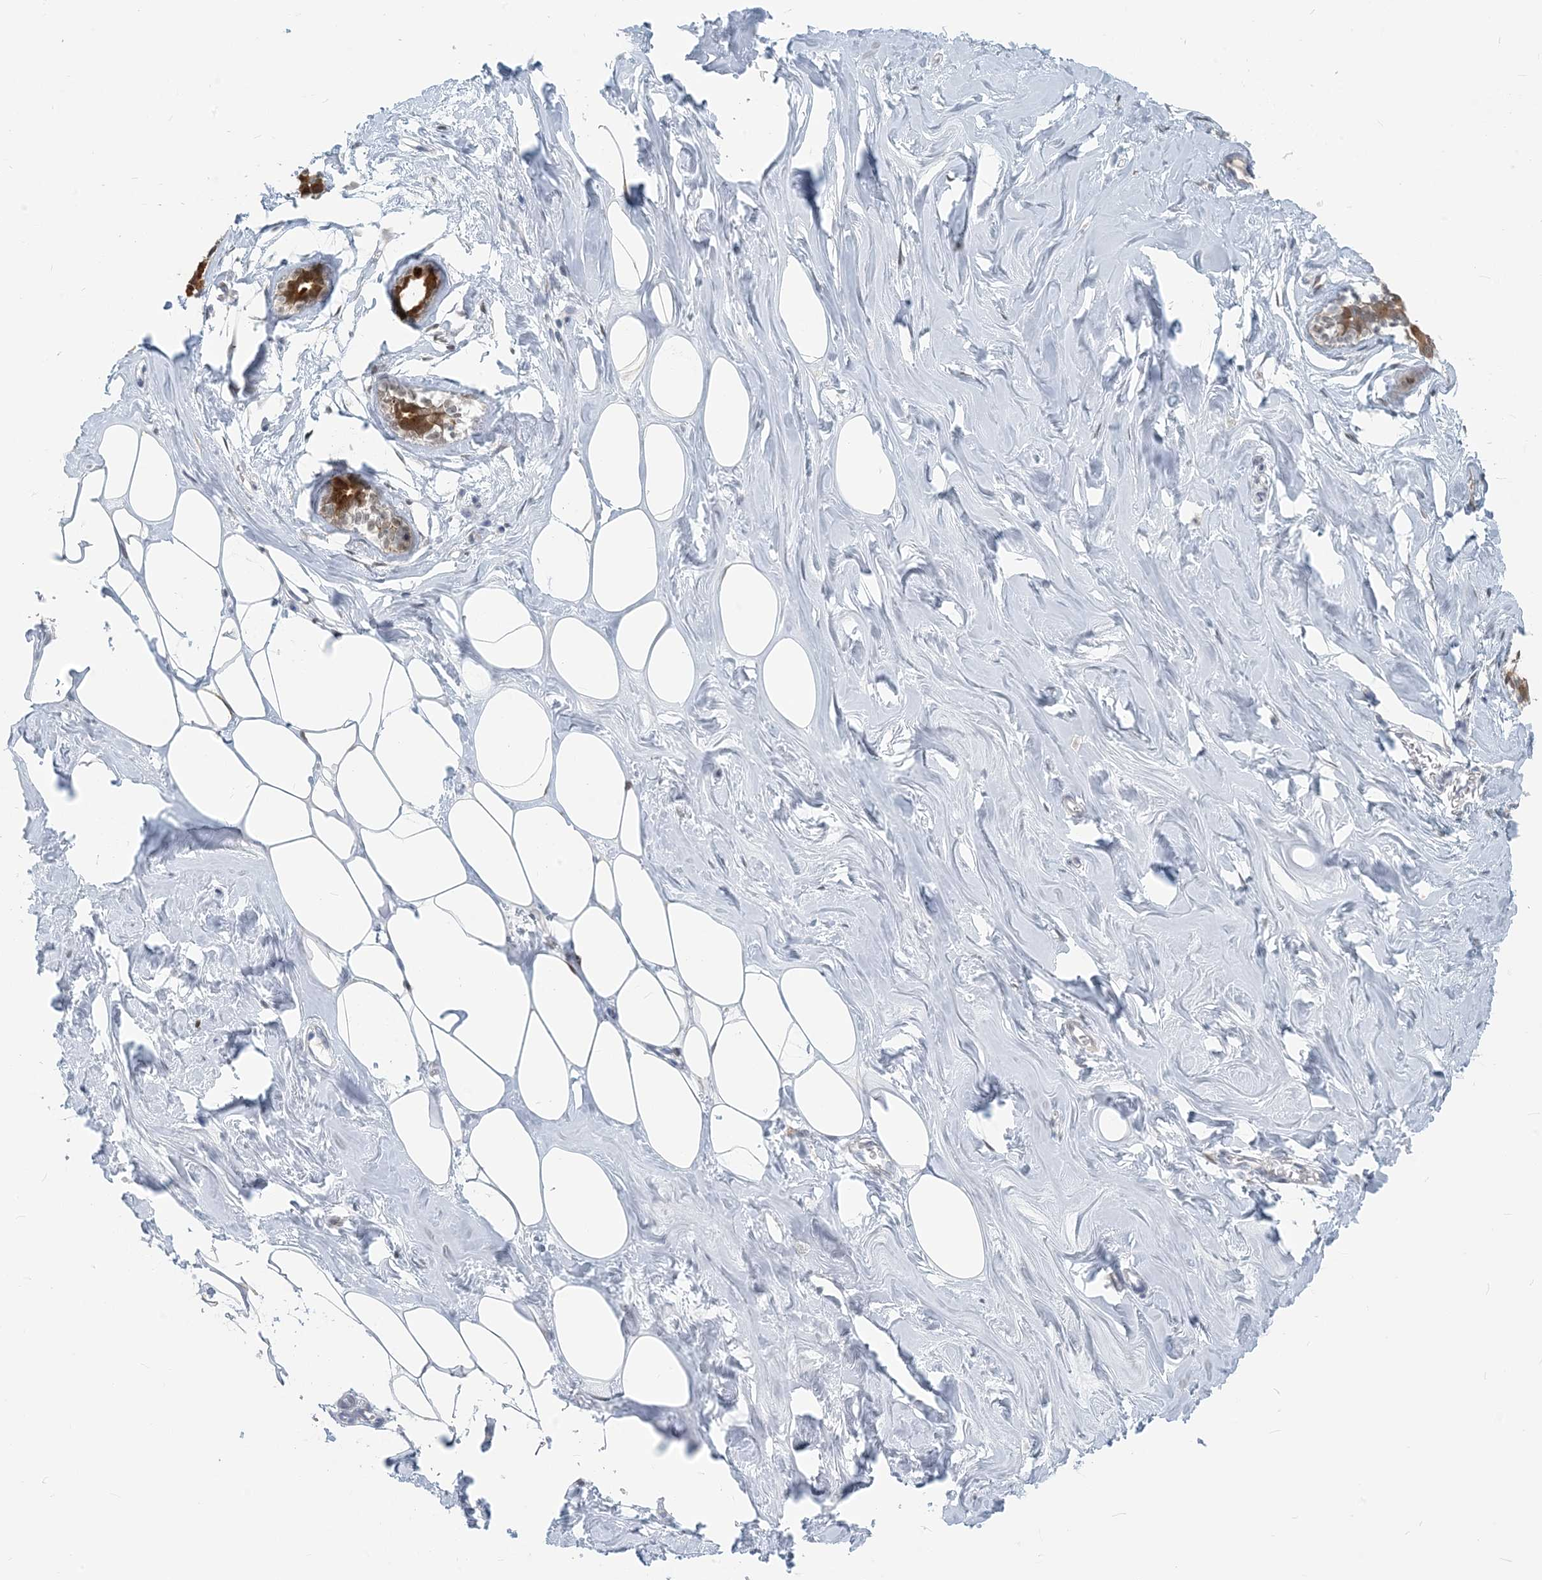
{"staining": {"intensity": "moderate", "quantity": "25%-75%", "location": "cytoplasmic/membranous"}, "tissue": "adipose tissue", "cell_type": "Adipocytes", "image_type": "normal", "snomed": [{"axis": "morphology", "description": "Normal tissue, NOS"}, {"axis": "morphology", "description": "Fibrosis, NOS"}, {"axis": "topography", "description": "Breast"}, {"axis": "topography", "description": "Adipose tissue"}], "caption": "A brown stain shows moderate cytoplasmic/membranous staining of a protein in adipocytes of normal adipose tissue. (Stains: DAB in brown, nuclei in blue, Microscopy: brightfield microscopy at high magnification).", "gene": "ZC3H12A", "patient": {"sex": "female", "age": 39}}